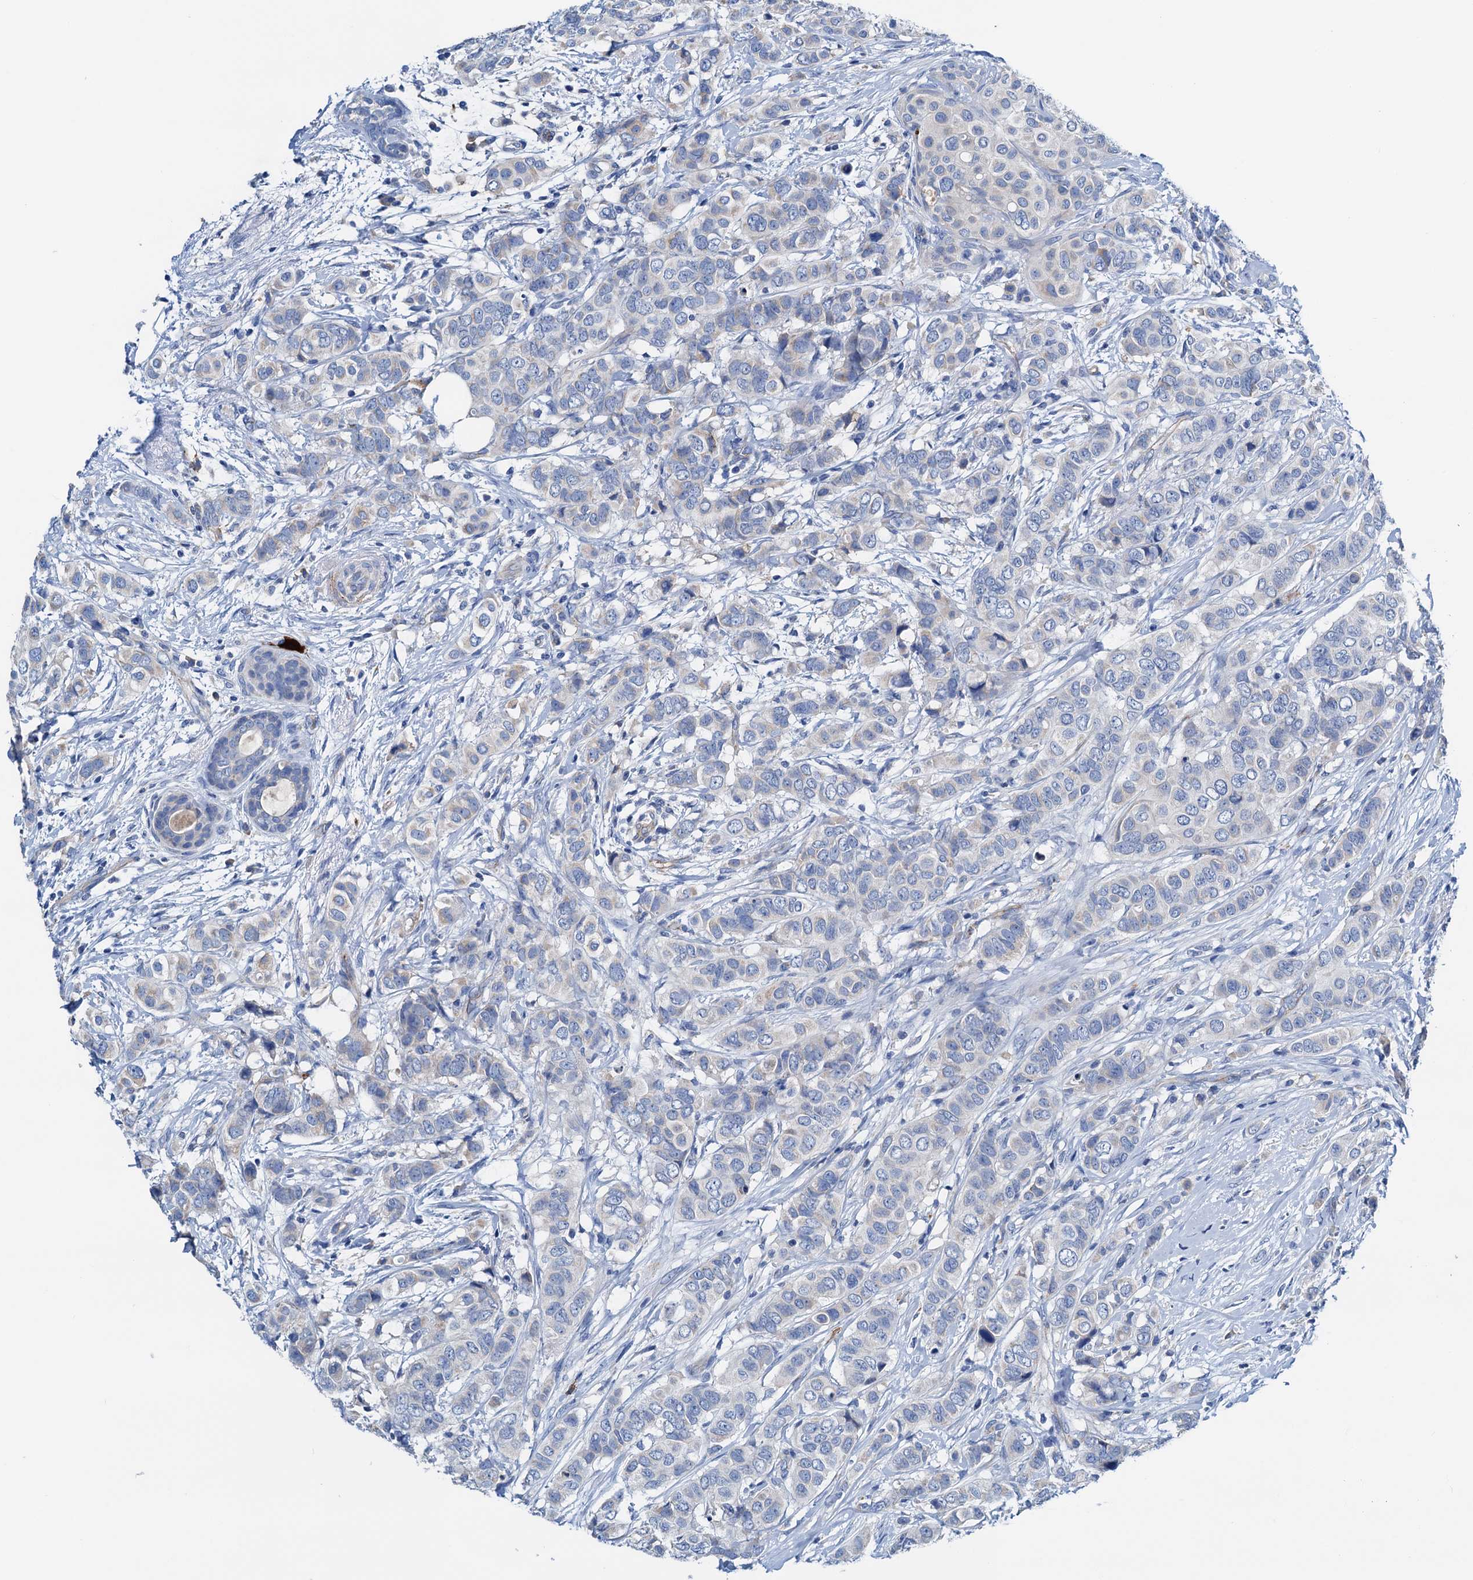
{"staining": {"intensity": "negative", "quantity": "none", "location": "none"}, "tissue": "breast cancer", "cell_type": "Tumor cells", "image_type": "cancer", "snomed": [{"axis": "morphology", "description": "Lobular carcinoma"}, {"axis": "topography", "description": "Breast"}], "caption": "High magnification brightfield microscopy of breast lobular carcinoma stained with DAB (brown) and counterstained with hematoxylin (blue): tumor cells show no significant expression.", "gene": "C1QTNF4", "patient": {"sex": "female", "age": 51}}